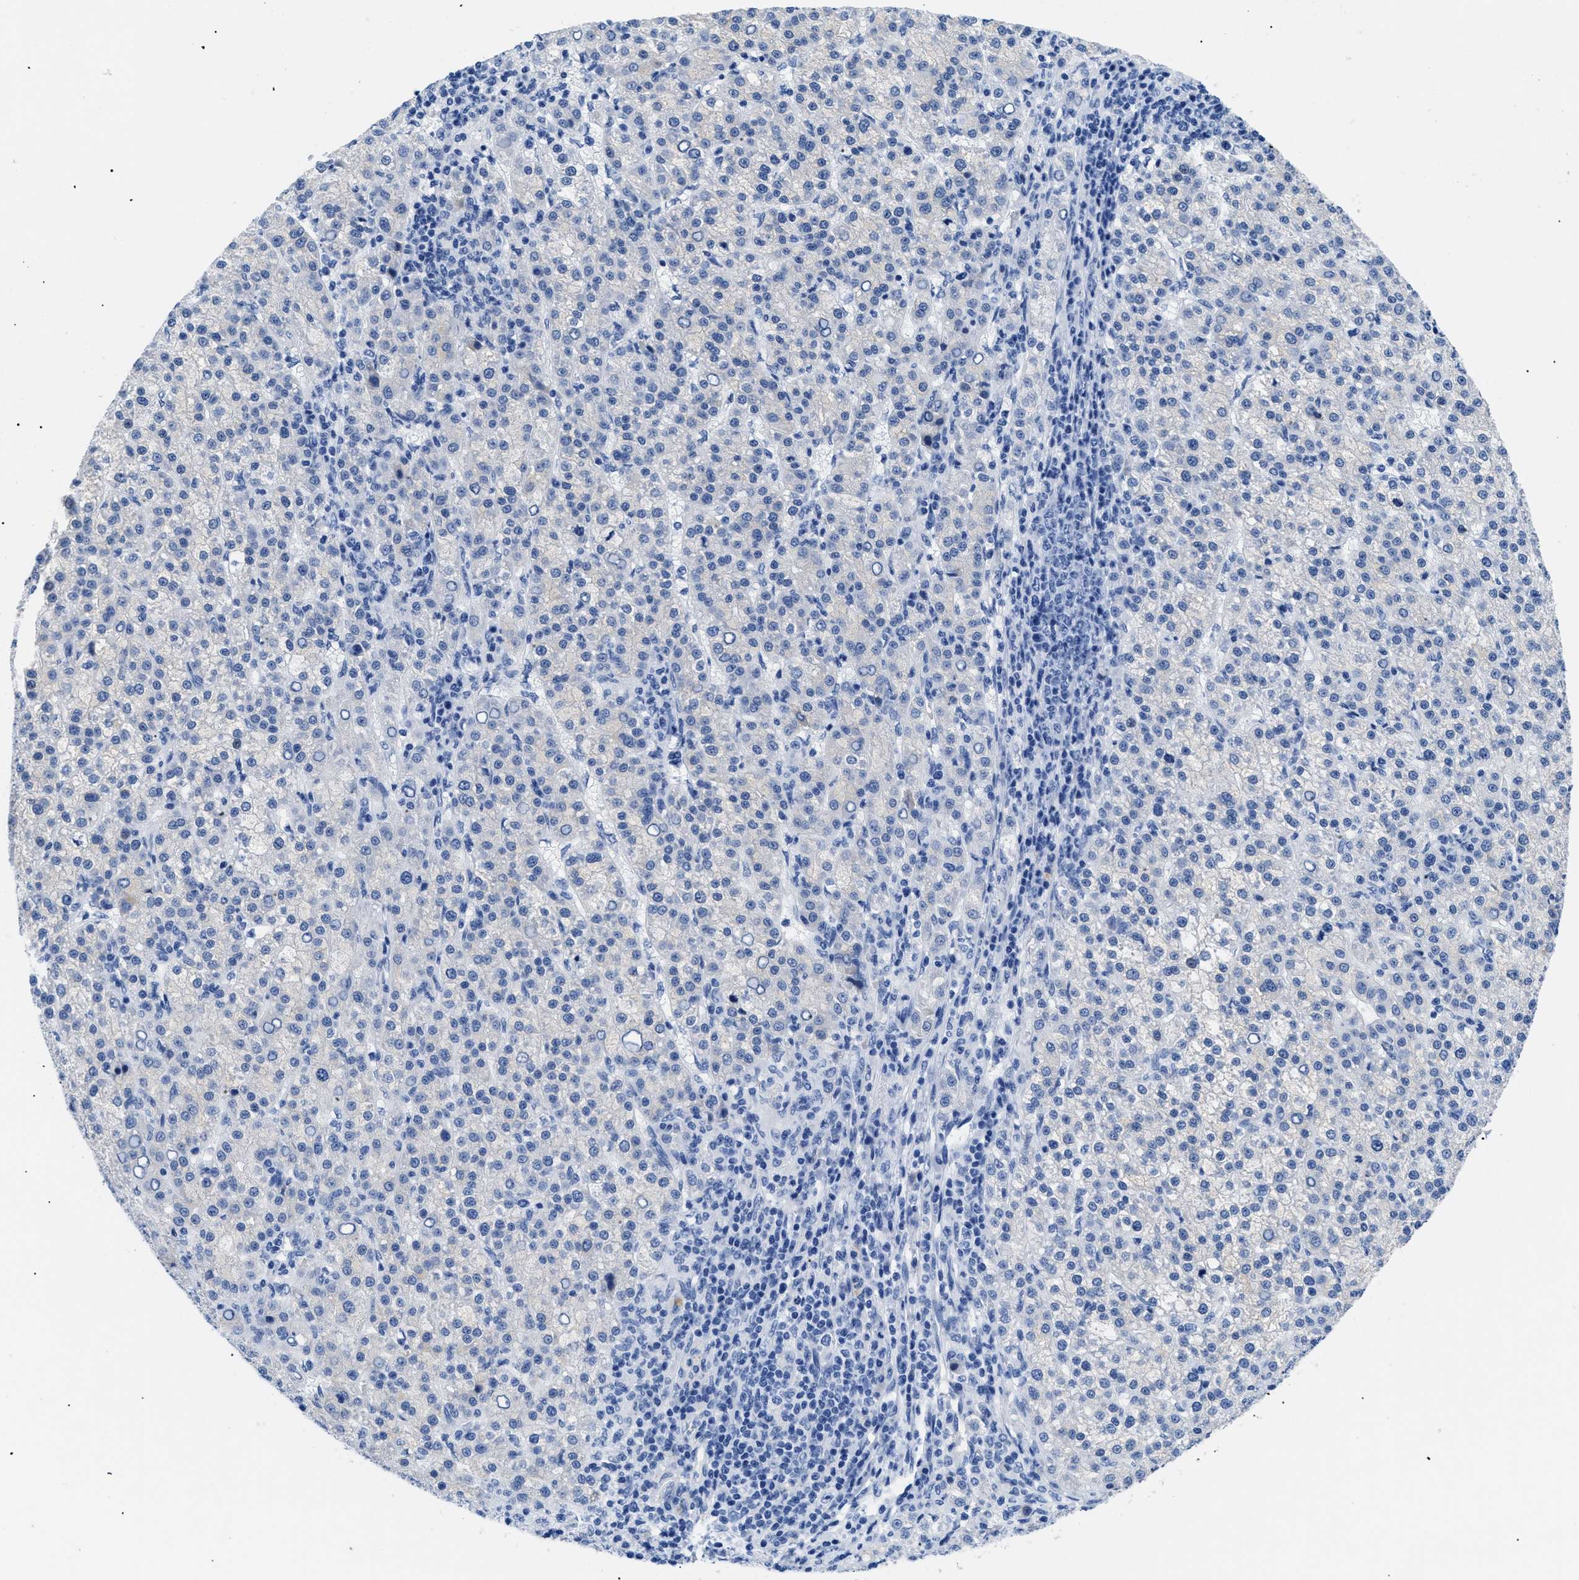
{"staining": {"intensity": "negative", "quantity": "none", "location": "none"}, "tissue": "liver cancer", "cell_type": "Tumor cells", "image_type": "cancer", "snomed": [{"axis": "morphology", "description": "Carcinoma, Hepatocellular, NOS"}, {"axis": "topography", "description": "Liver"}], "caption": "This micrograph is of liver hepatocellular carcinoma stained with immunohistochemistry (IHC) to label a protein in brown with the nuclei are counter-stained blue. There is no expression in tumor cells.", "gene": "TMEM68", "patient": {"sex": "female", "age": 58}}